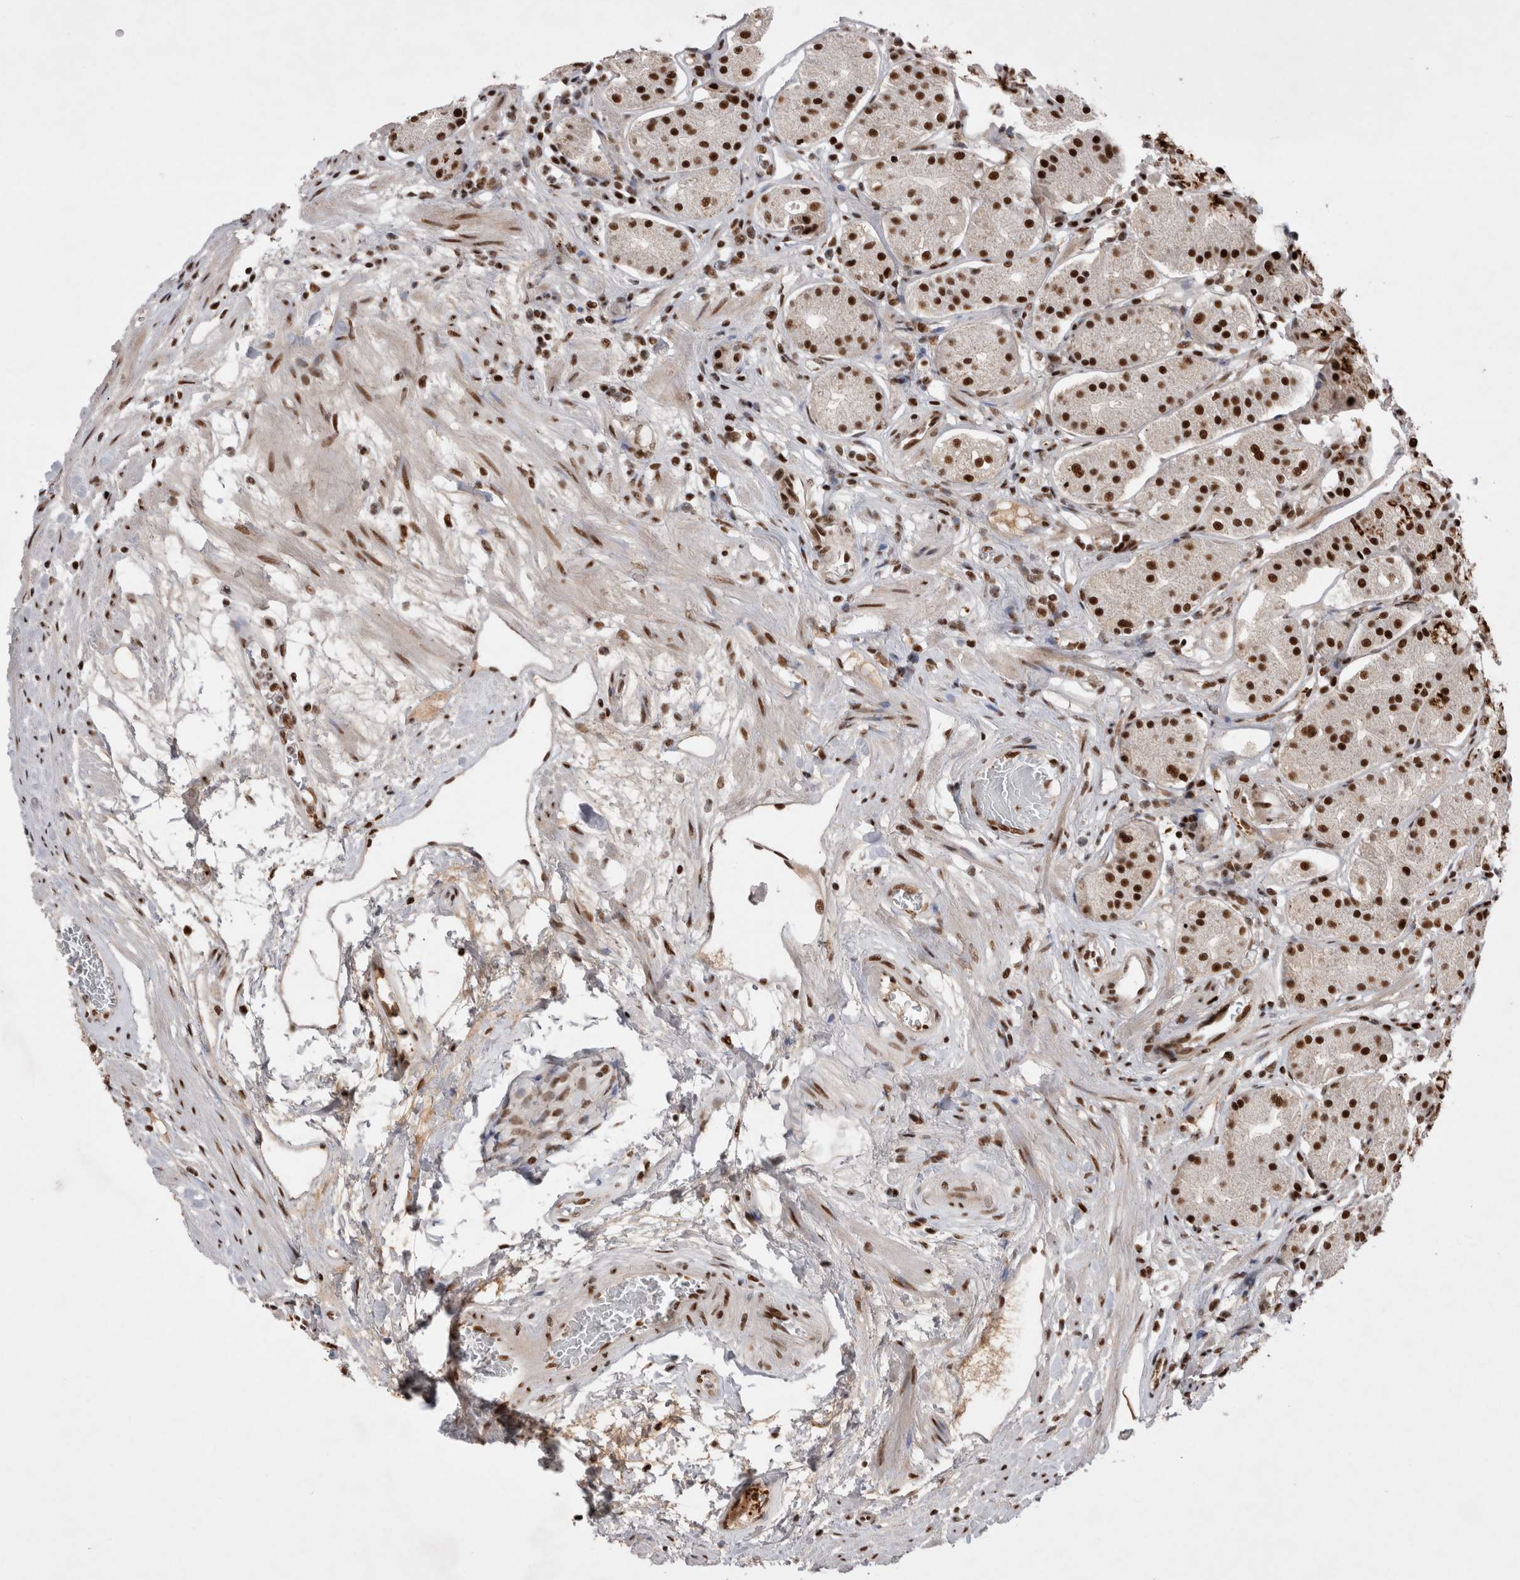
{"staining": {"intensity": "strong", "quantity": ">75%", "location": "nuclear"}, "tissue": "stomach", "cell_type": "Glandular cells", "image_type": "normal", "snomed": [{"axis": "morphology", "description": "Normal tissue, NOS"}, {"axis": "topography", "description": "Stomach"}, {"axis": "topography", "description": "Stomach, lower"}], "caption": "Immunohistochemistry of unremarkable human stomach exhibits high levels of strong nuclear positivity in about >75% of glandular cells.", "gene": "EYA2", "patient": {"sex": "female", "age": 56}}